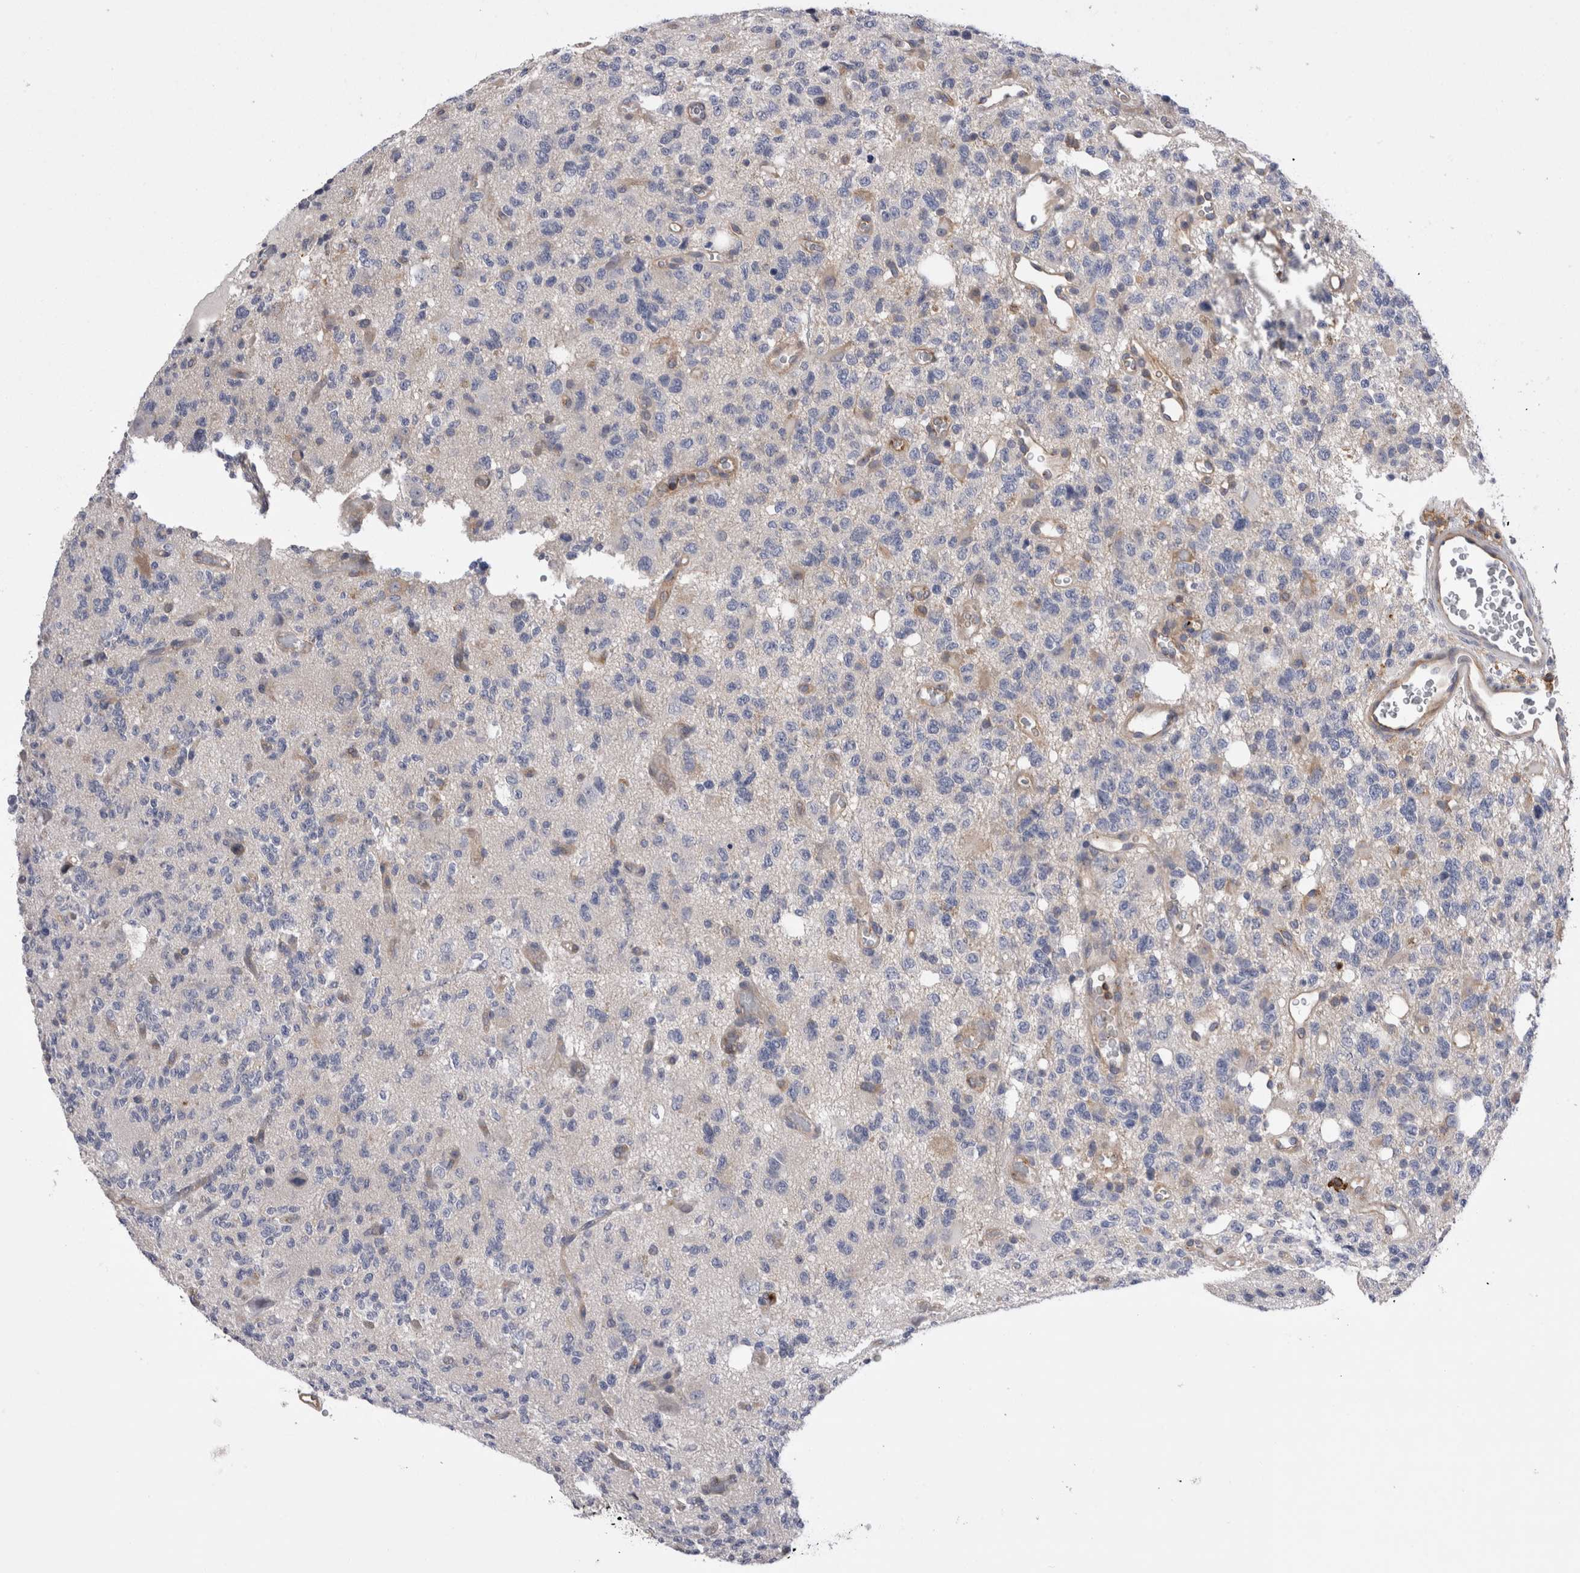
{"staining": {"intensity": "negative", "quantity": "none", "location": "none"}, "tissue": "glioma", "cell_type": "Tumor cells", "image_type": "cancer", "snomed": [{"axis": "morphology", "description": "Glioma, malignant, High grade"}, {"axis": "topography", "description": "Brain"}], "caption": "This histopathology image is of glioma stained with immunohistochemistry to label a protein in brown with the nuclei are counter-stained blue. There is no staining in tumor cells.", "gene": "RAB11FIP1", "patient": {"sex": "female", "age": 62}}